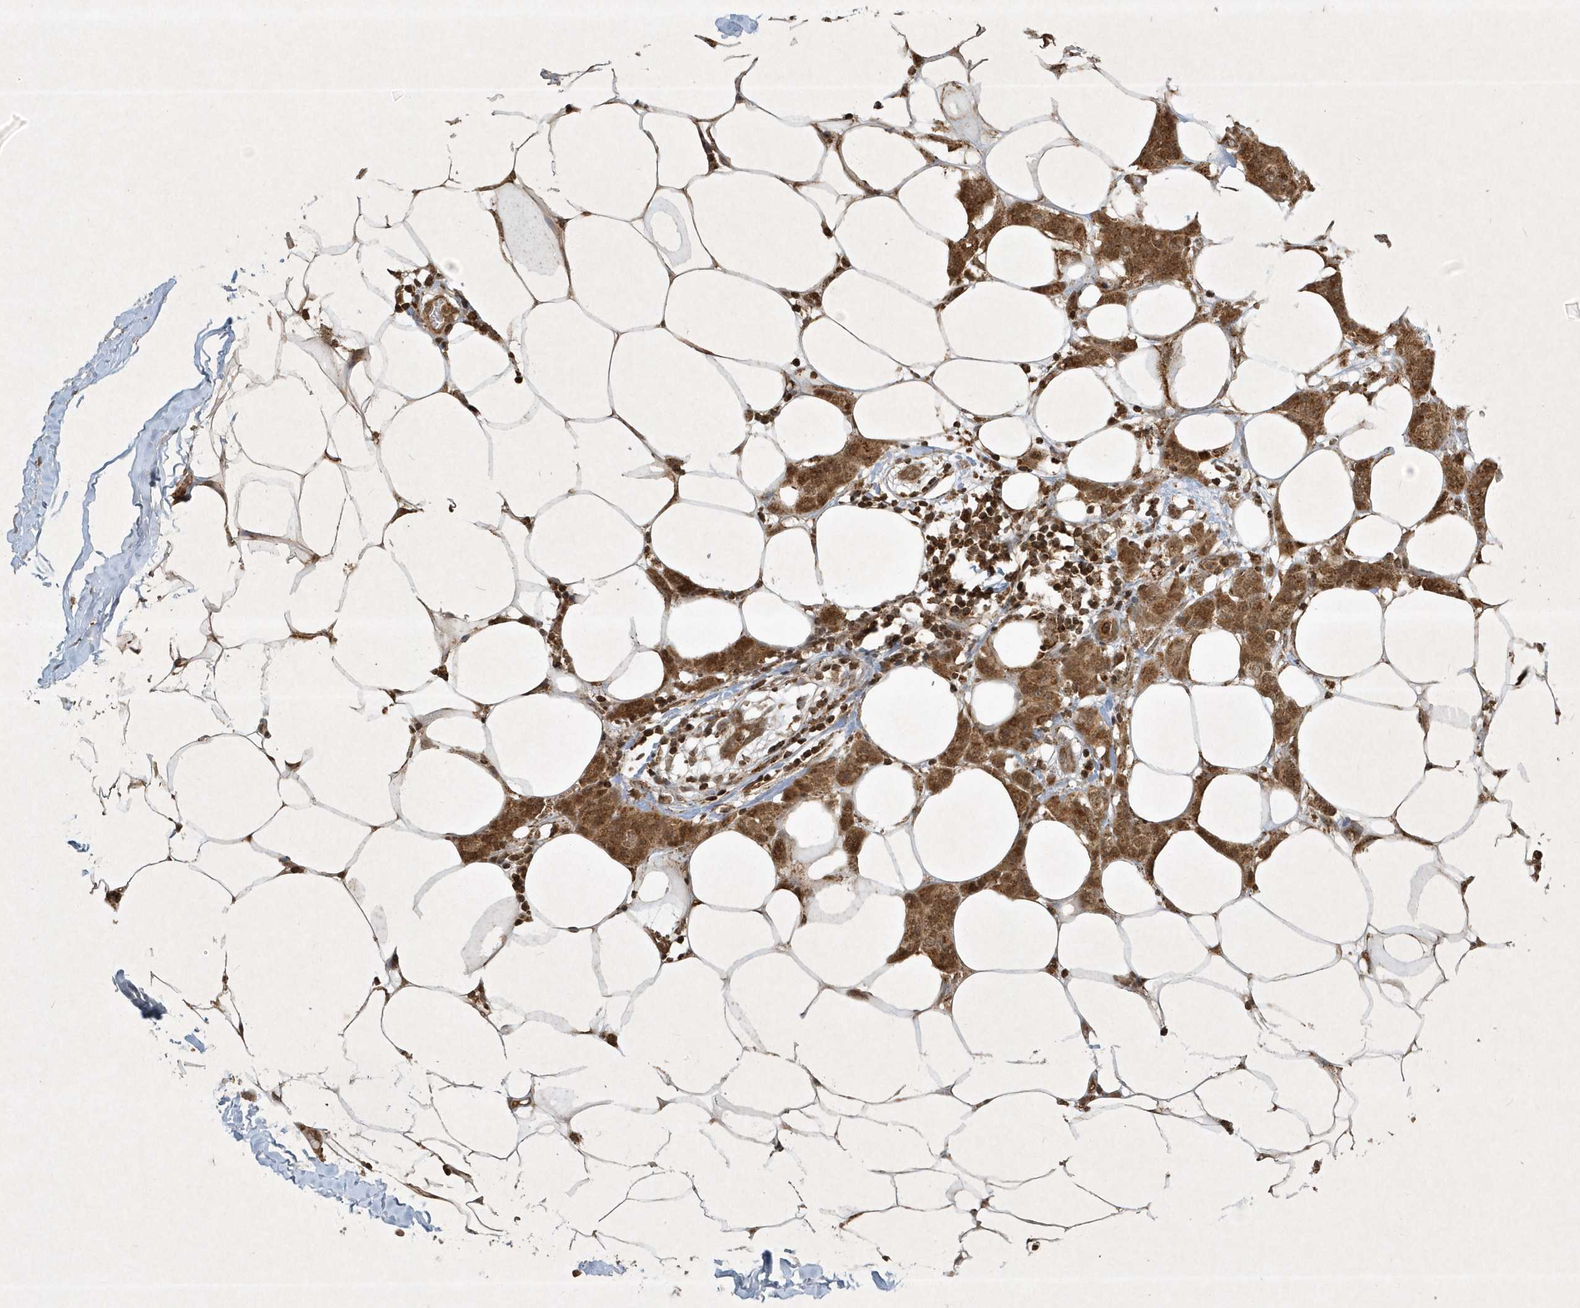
{"staining": {"intensity": "moderate", "quantity": ">75%", "location": "cytoplasmic/membranous"}, "tissue": "breast cancer", "cell_type": "Tumor cells", "image_type": "cancer", "snomed": [{"axis": "morphology", "description": "Normal tissue, NOS"}, {"axis": "morphology", "description": "Duct carcinoma"}, {"axis": "topography", "description": "Breast"}], "caption": "Moderate cytoplasmic/membranous expression for a protein is appreciated in about >75% of tumor cells of breast cancer using immunohistochemistry.", "gene": "PLTP", "patient": {"sex": "female", "age": 40}}